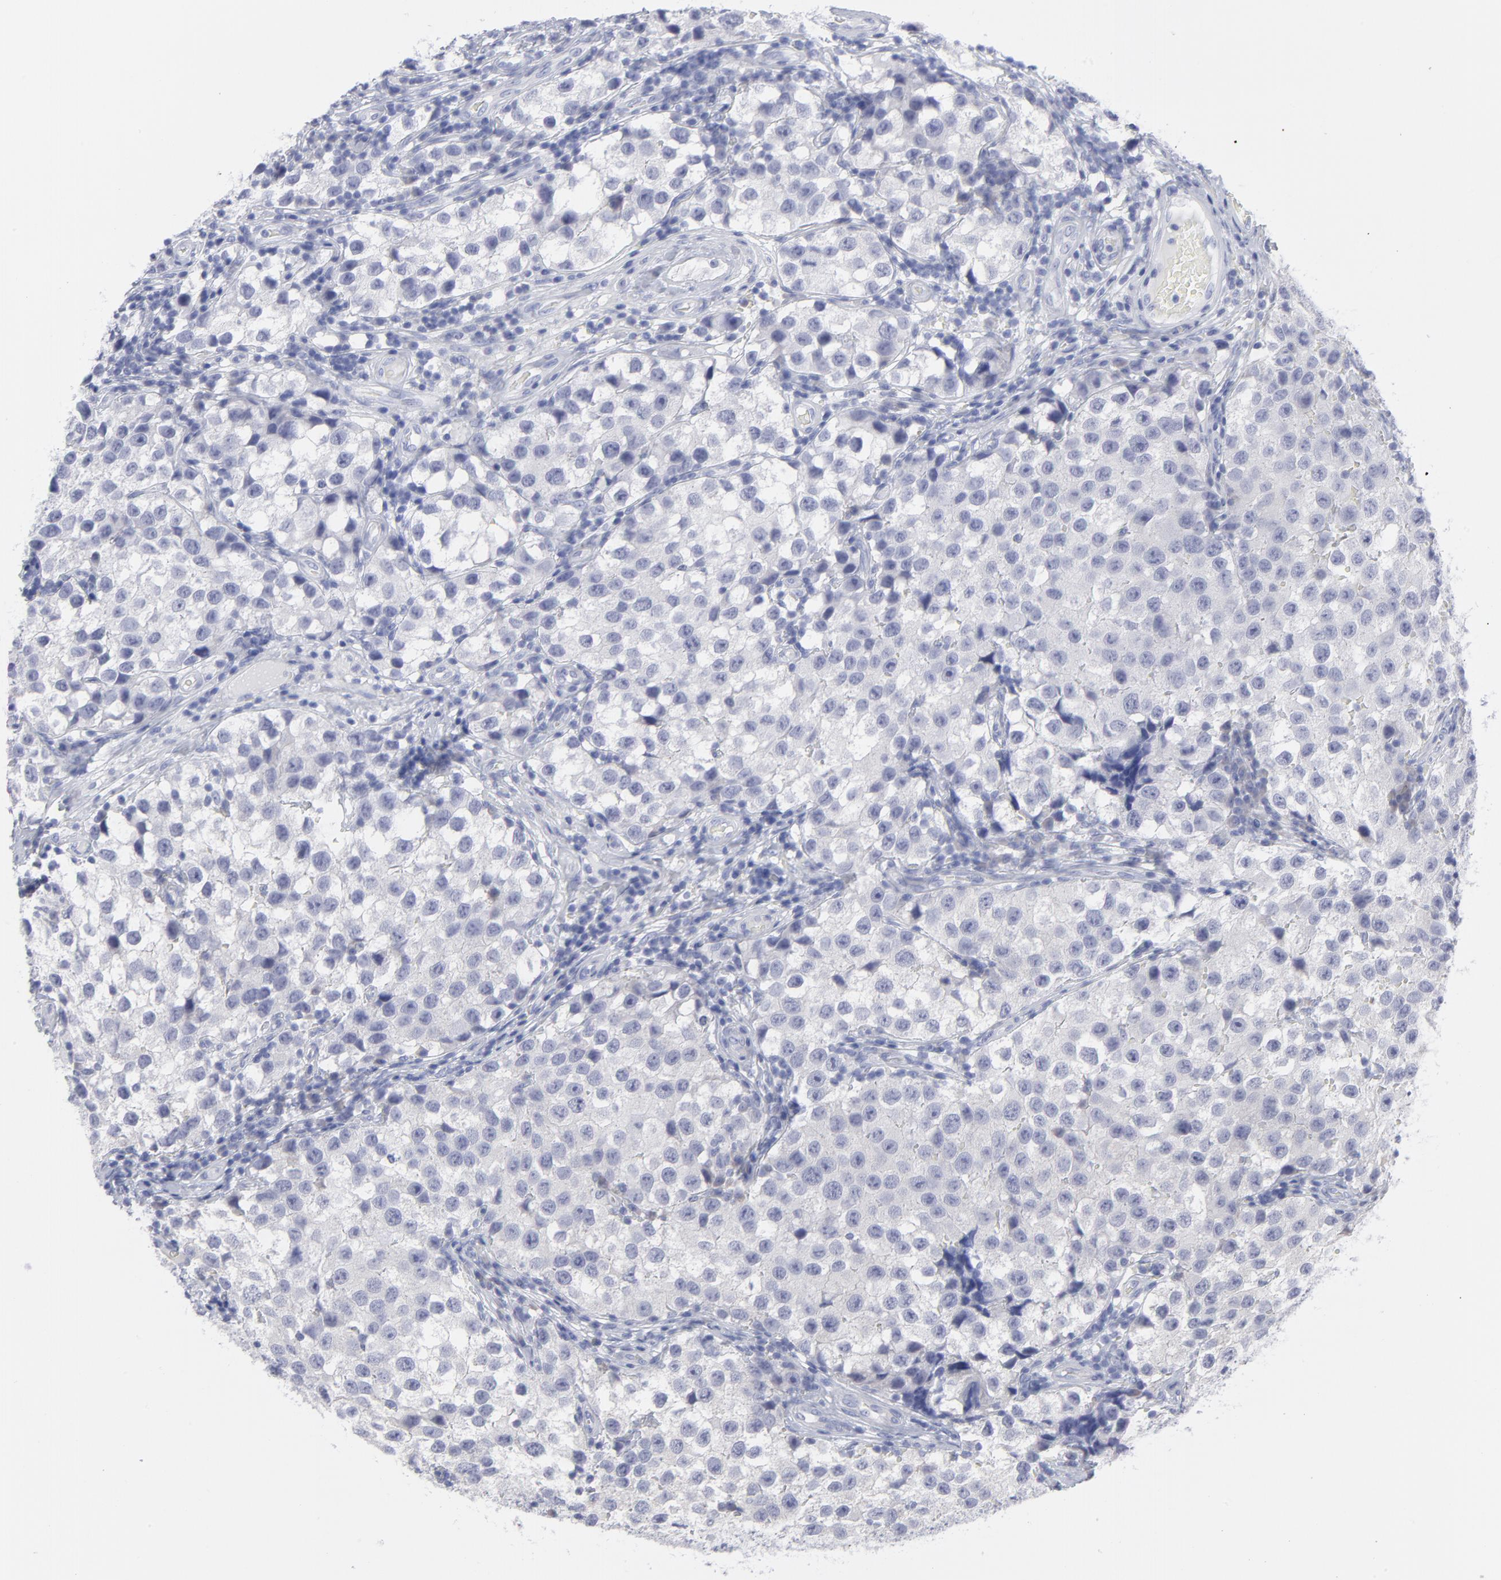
{"staining": {"intensity": "negative", "quantity": "none", "location": "none"}, "tissue": "testis cancer", "cell_type": "Tumor cells", "image_type": "cancer", "snomed": [{"axis": "morphology", "description": "Seminoma, NOS"}, {"axis": "topography", "description": "Testis"}], "caption": "DAB immunohistochemical staining of human testis seminoma reveals no significant staining in tumor cells.", "gene": "RPS24", "patient": {"sex": "male", "age": 39}}